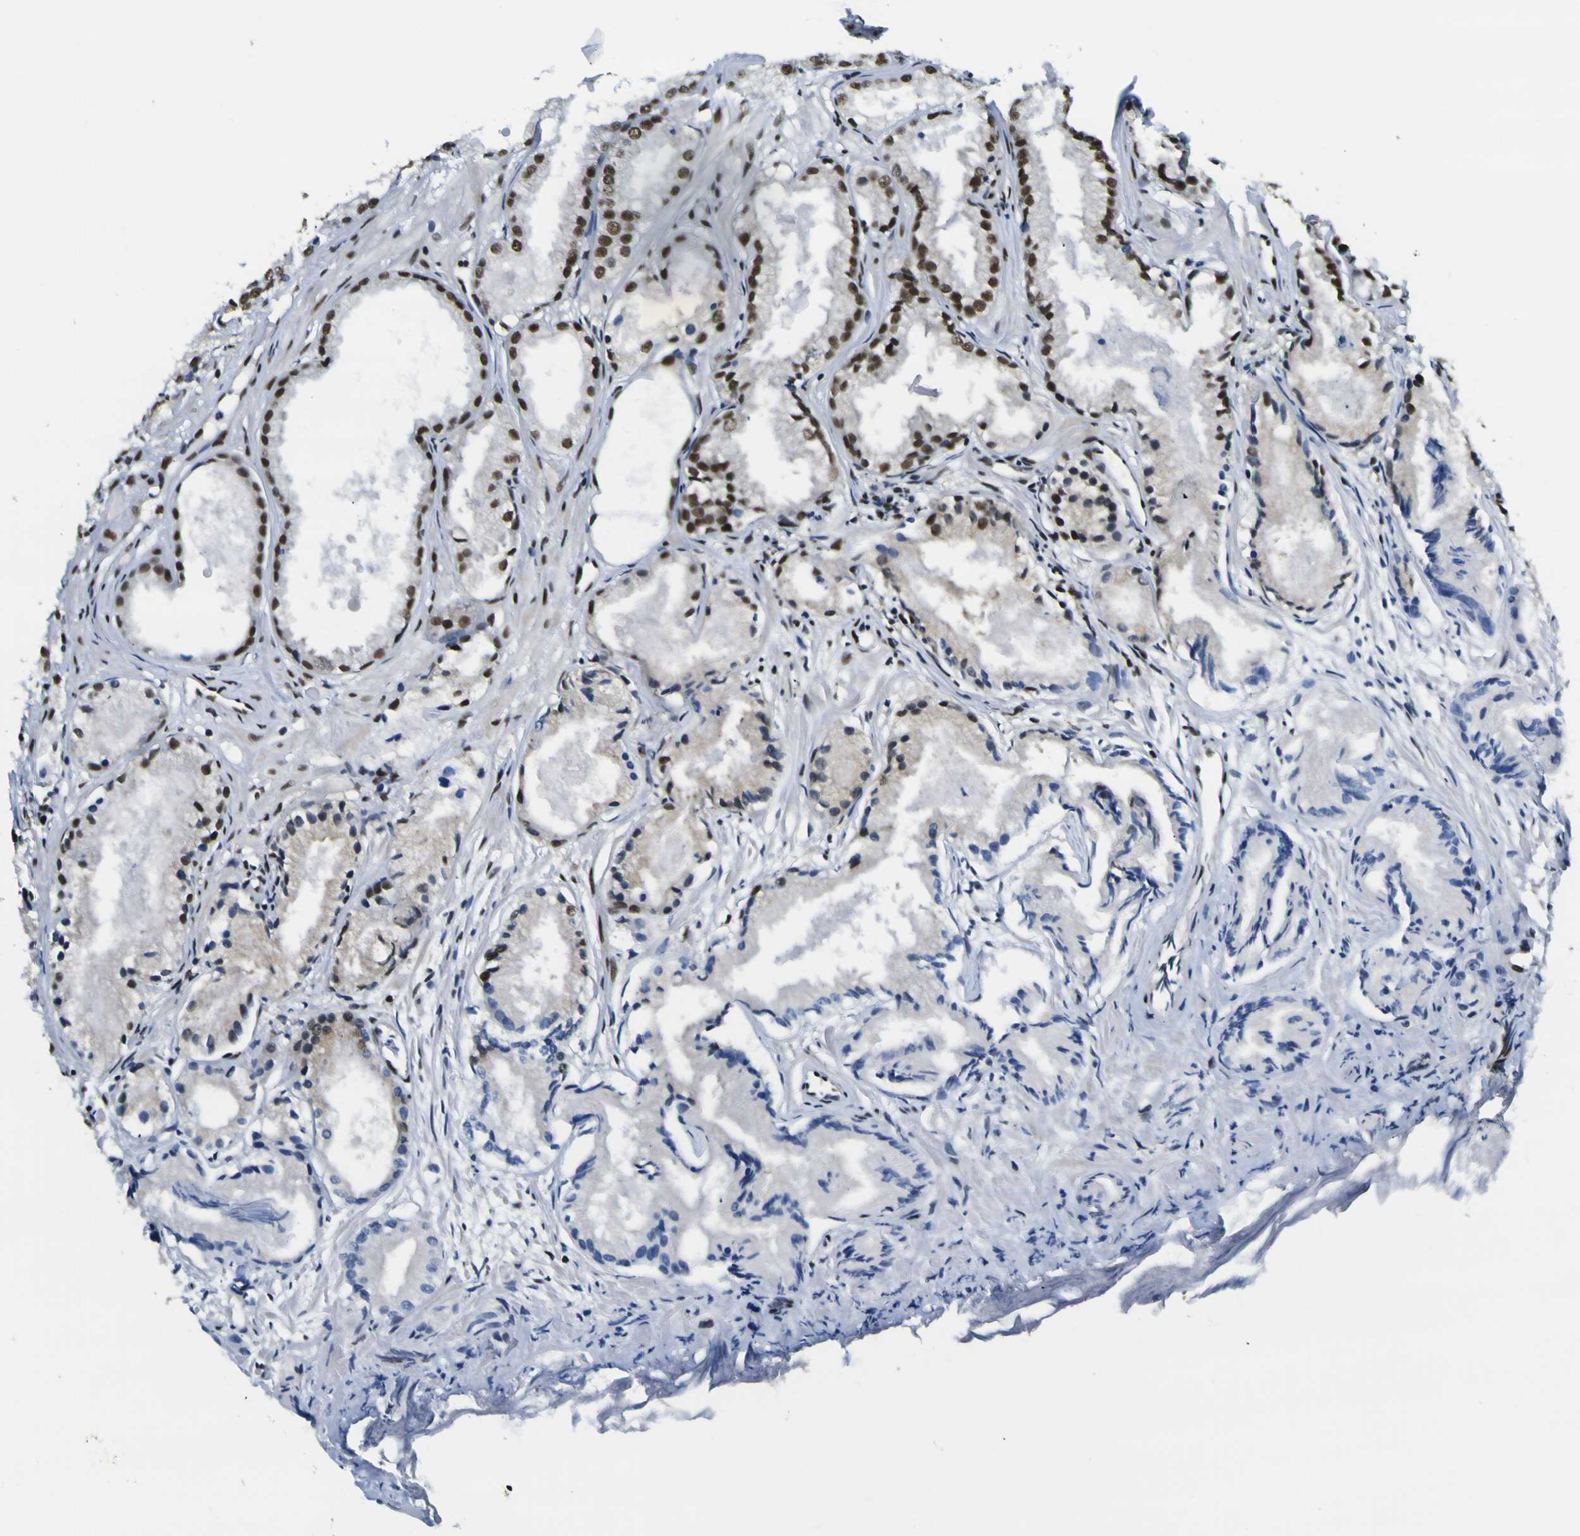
{"staining": {"intensity": "strong", "quantity": ">75%", "location": "nuclear"}, "tissue": "prostate cancer", "cell_type": "Tumor cells", "image_type": "cancer", "snomed": [{"axis": "morphology", "description": "Adenocarcinoma, Low grade"}, {"axis": "topography", "description": "Prostate"}], "caption": "A brown stain labels strong nuclear staining of a protein in human low-grade adenocarcinoma (prostate) tumor cells.", "gene": "SP1", "patient": {"sex": "male", "age": 72}}